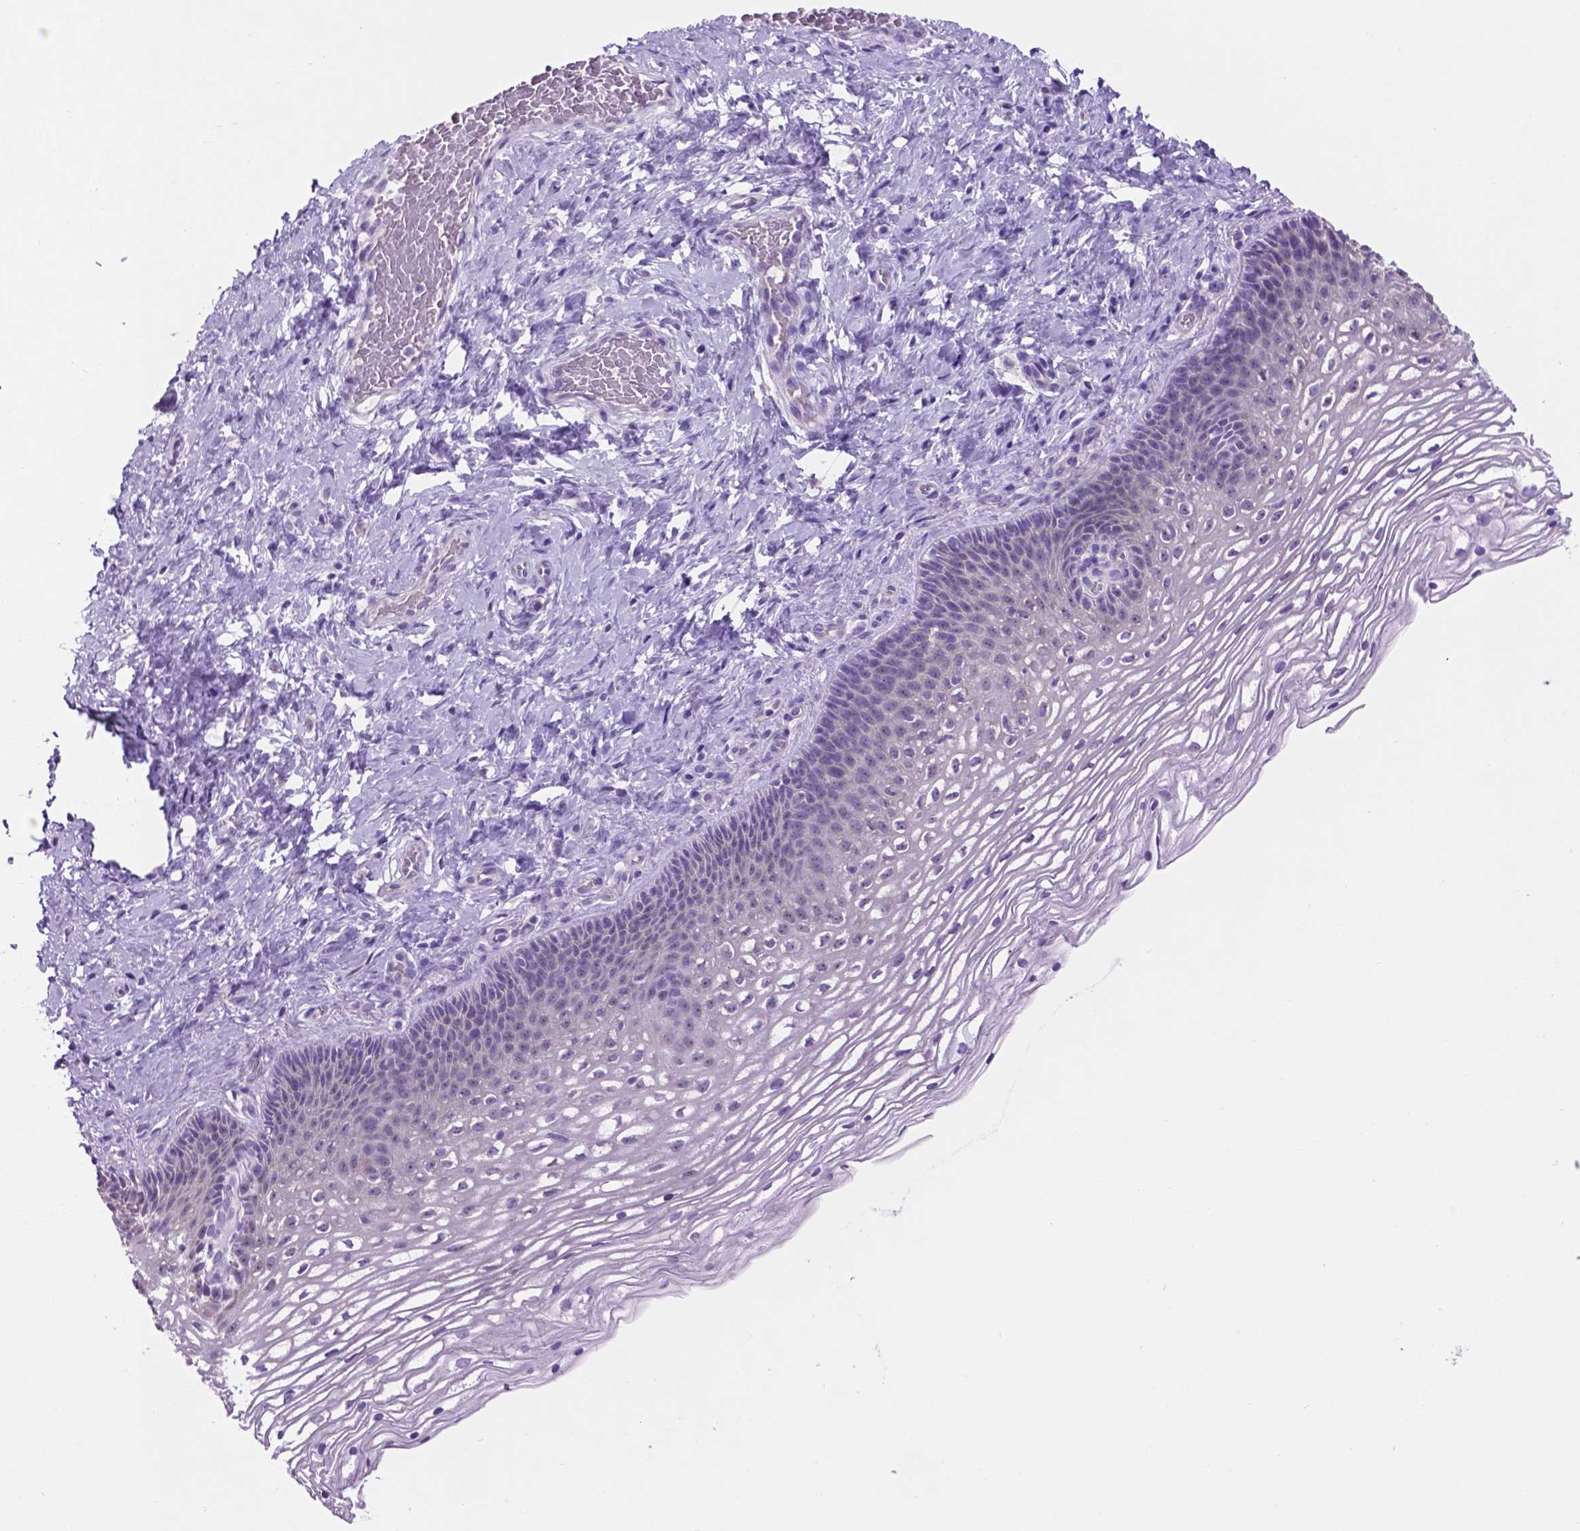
{"staining": {"intensity": "negative", "quantity": "none", "location": "none"}, "tissue": "cervix", "cell_type": "Glandular cells", "image_type": "normal", "snomed": [{"axis": "morphology", "description": "Normal tissue, NOS"}, {"axis": "topography", "description": "Cervix"}], "caption": "High power microscopy histopathology image of an immunohistochemistry histopathology image of normal cervix, revealing no significant staining in glandular cells. Brightfield microscopy of IHC stained with DAB (3,3'-diaminobenzidine) (brown) and hematoxylin (blue), captured at high magnification.", "gene": "SPDYA", "patient": {"sex": "female", "age": 34}}